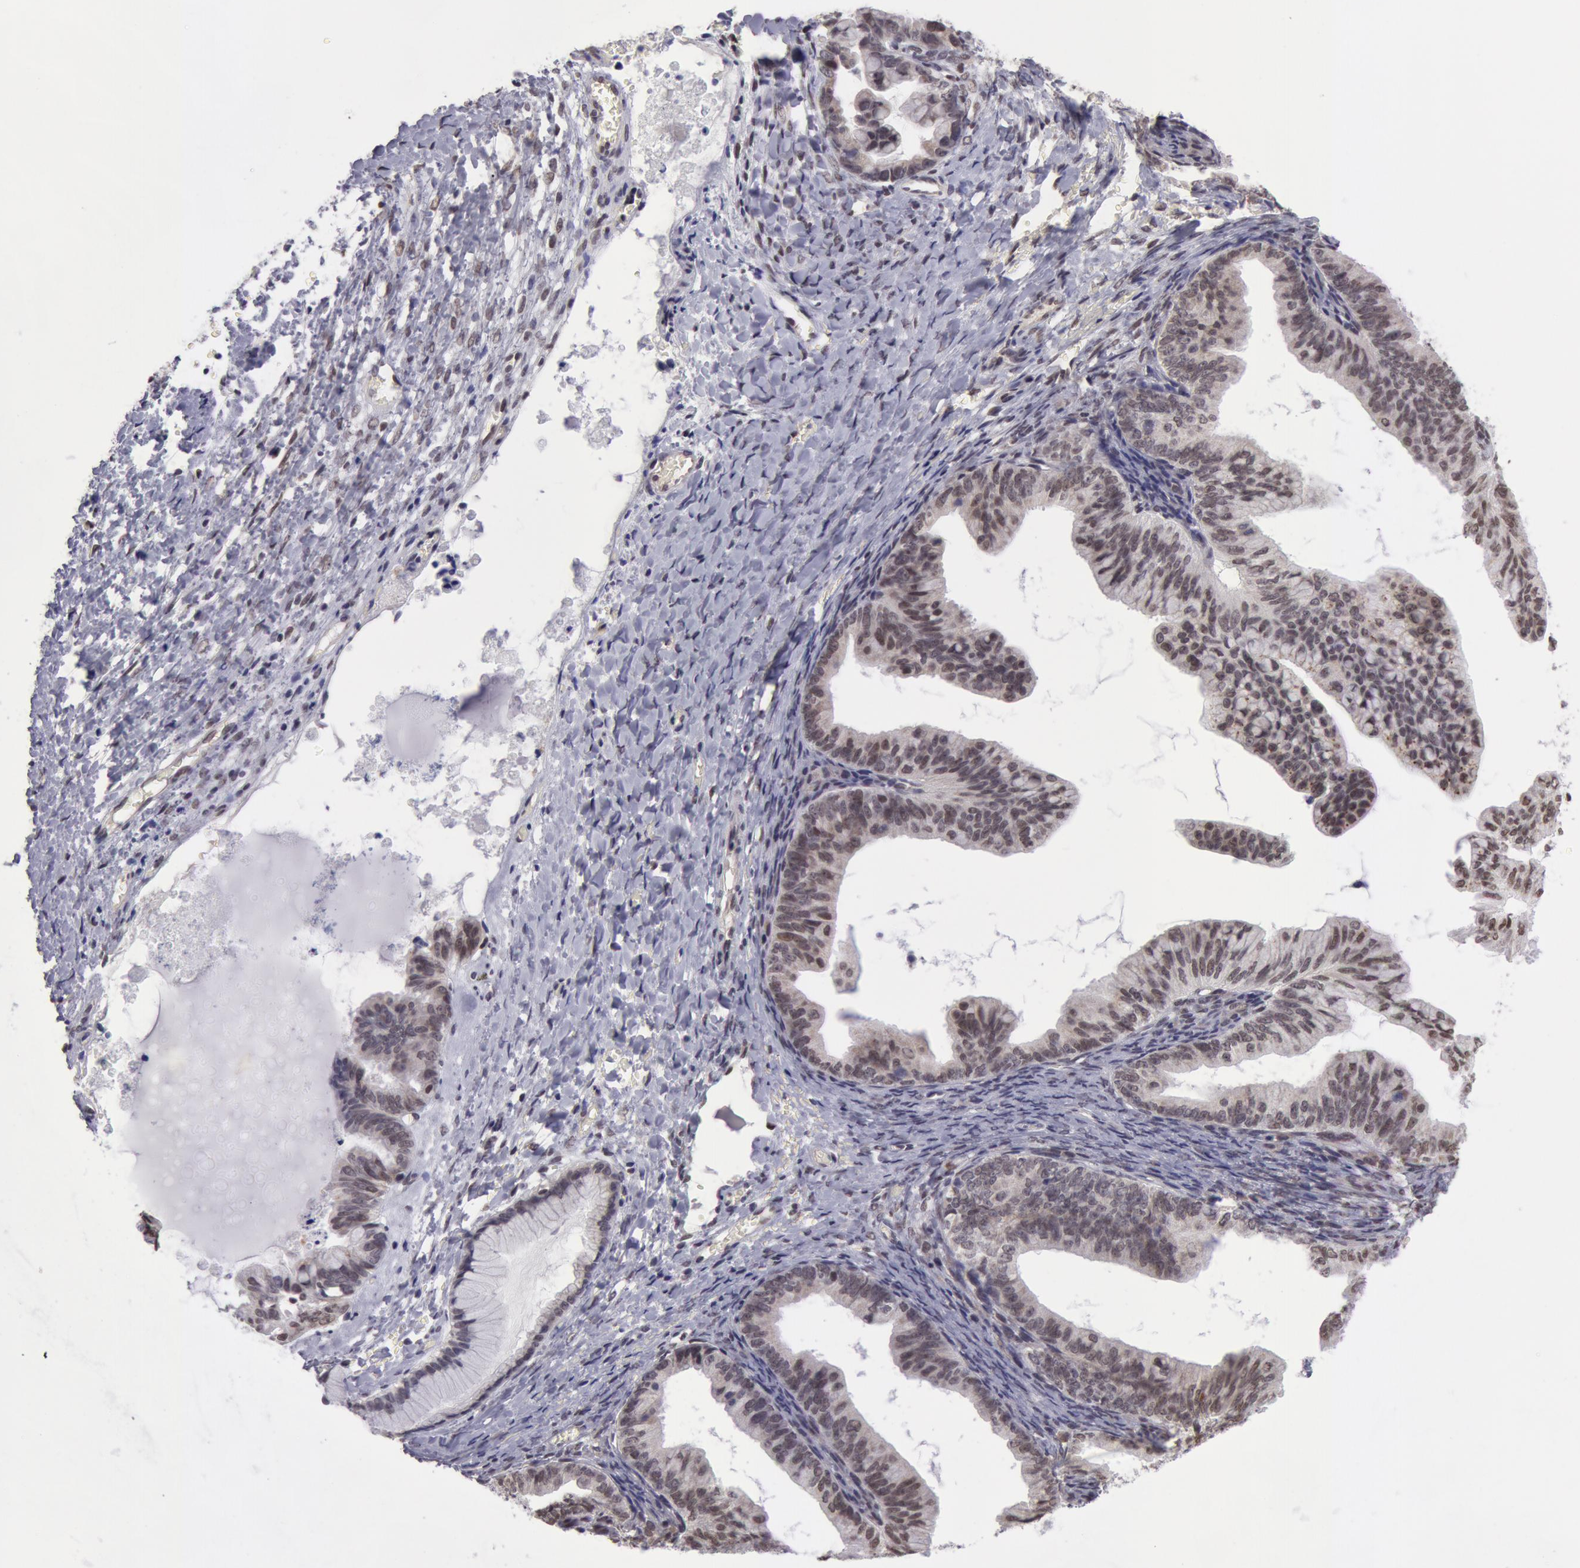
{"staining": {"intensity": "negative", "quantity": "none", "location": "none"}, "tissue": "ovarian cancer", "cell_type": "Tumor cells", "image_type": "cancer", "snomed": [{"axis": "morphology", "description": "Cystadenocarcinoma, mucinous, NOS"}, {"axis": "topography", "description": "Ovary"}], "caption": "Photomicrograph shows no significant protein positivity in tumor cells of ovarian cancer.", "gene": "VRTN", "patient": {"sex": "female", "age": 36}}